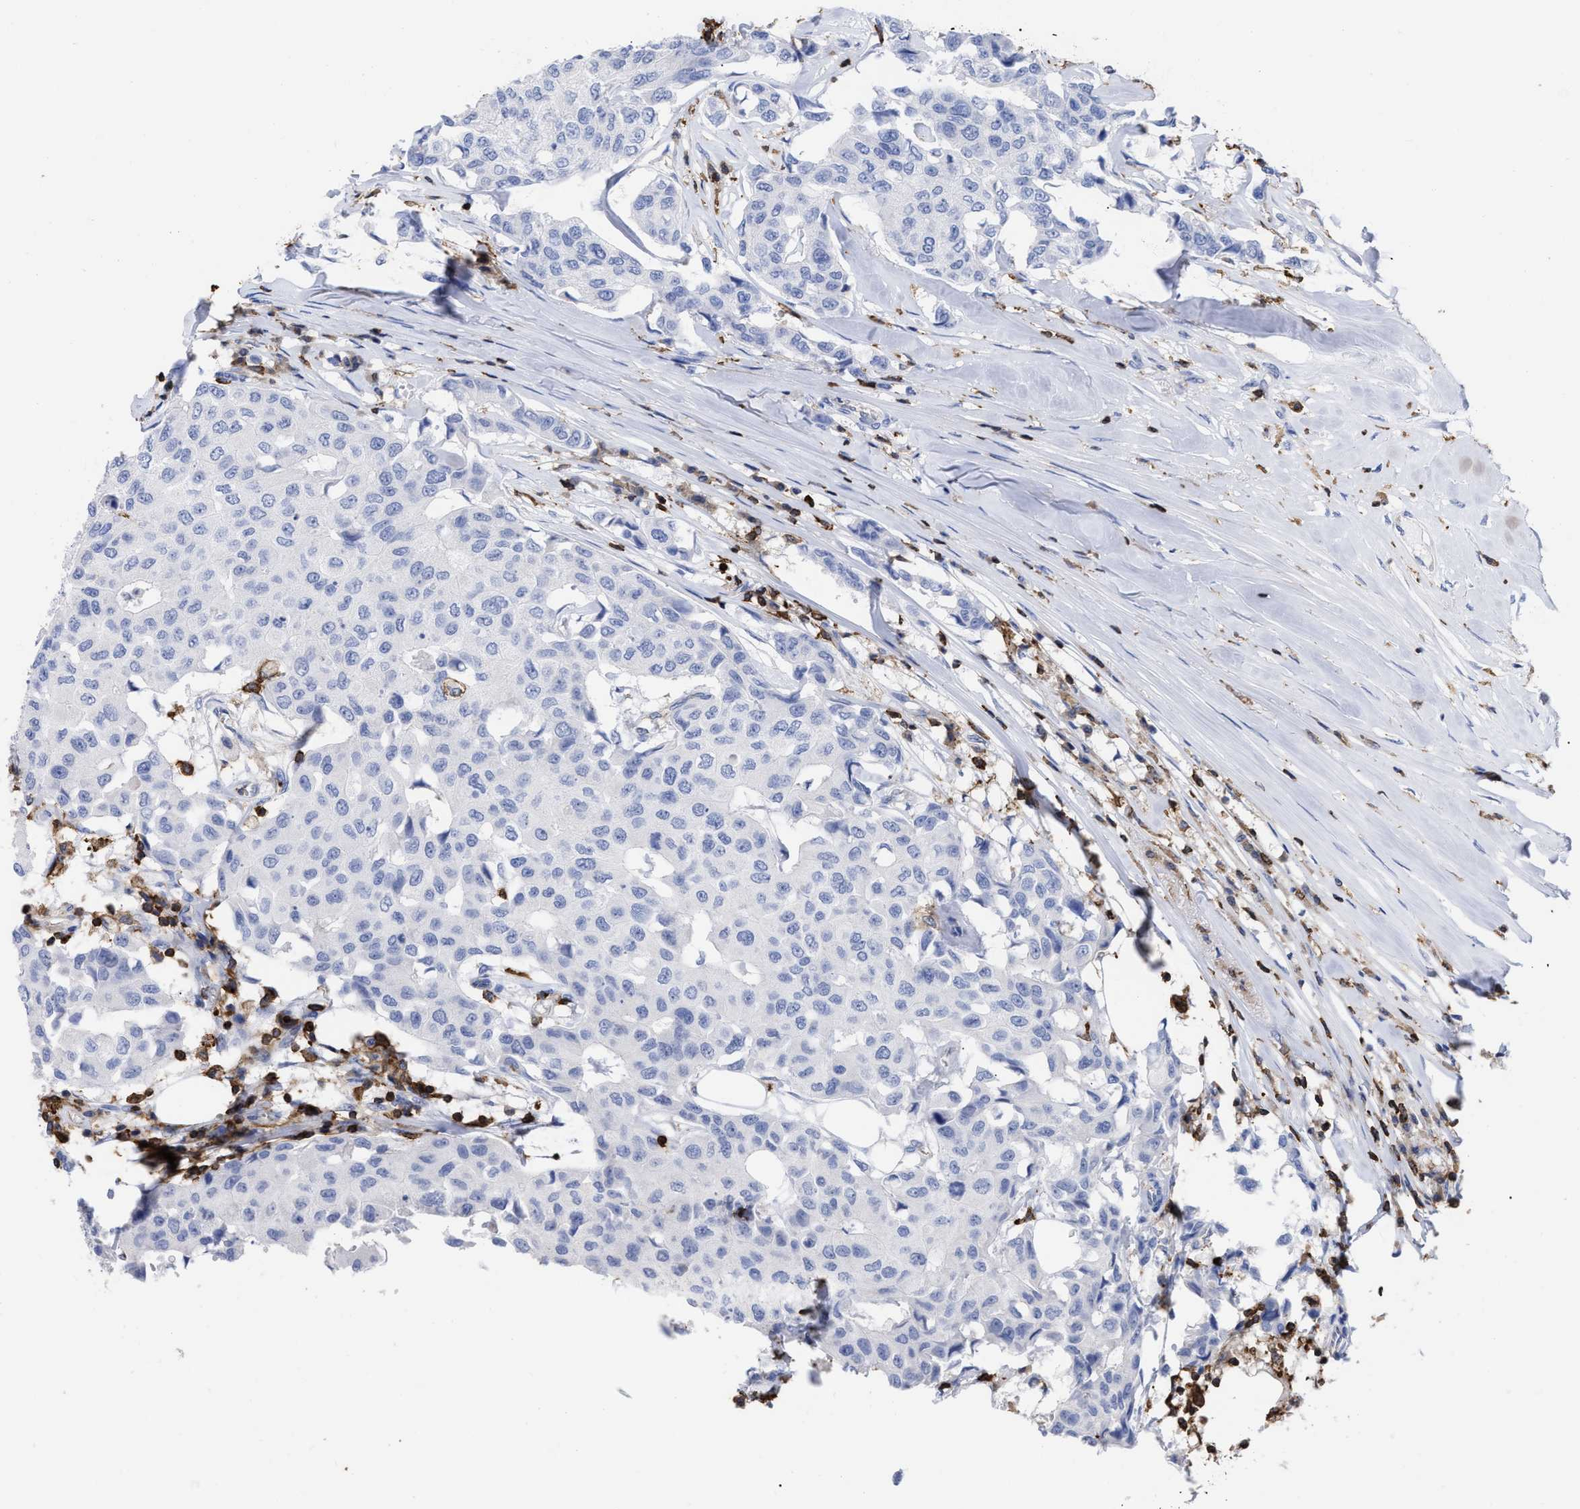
{"staining": {"intensity": "negative", "quantity": "none", "location": "none"}, "tissue": "breast cancer", "cell_type": "Tumor cells", "image_type": "cancer", "snomed": [{"axis": "morphology", "description": "Duct carcinoma"}, {"axis": "topography", "description": "Breast"}], "caption": "An IHC image of breast cancer is shown. There is no staining in tumor cells of breast cancer.", "gene": "HCLS1", "patient": {"sex": "female", "age": 80}}